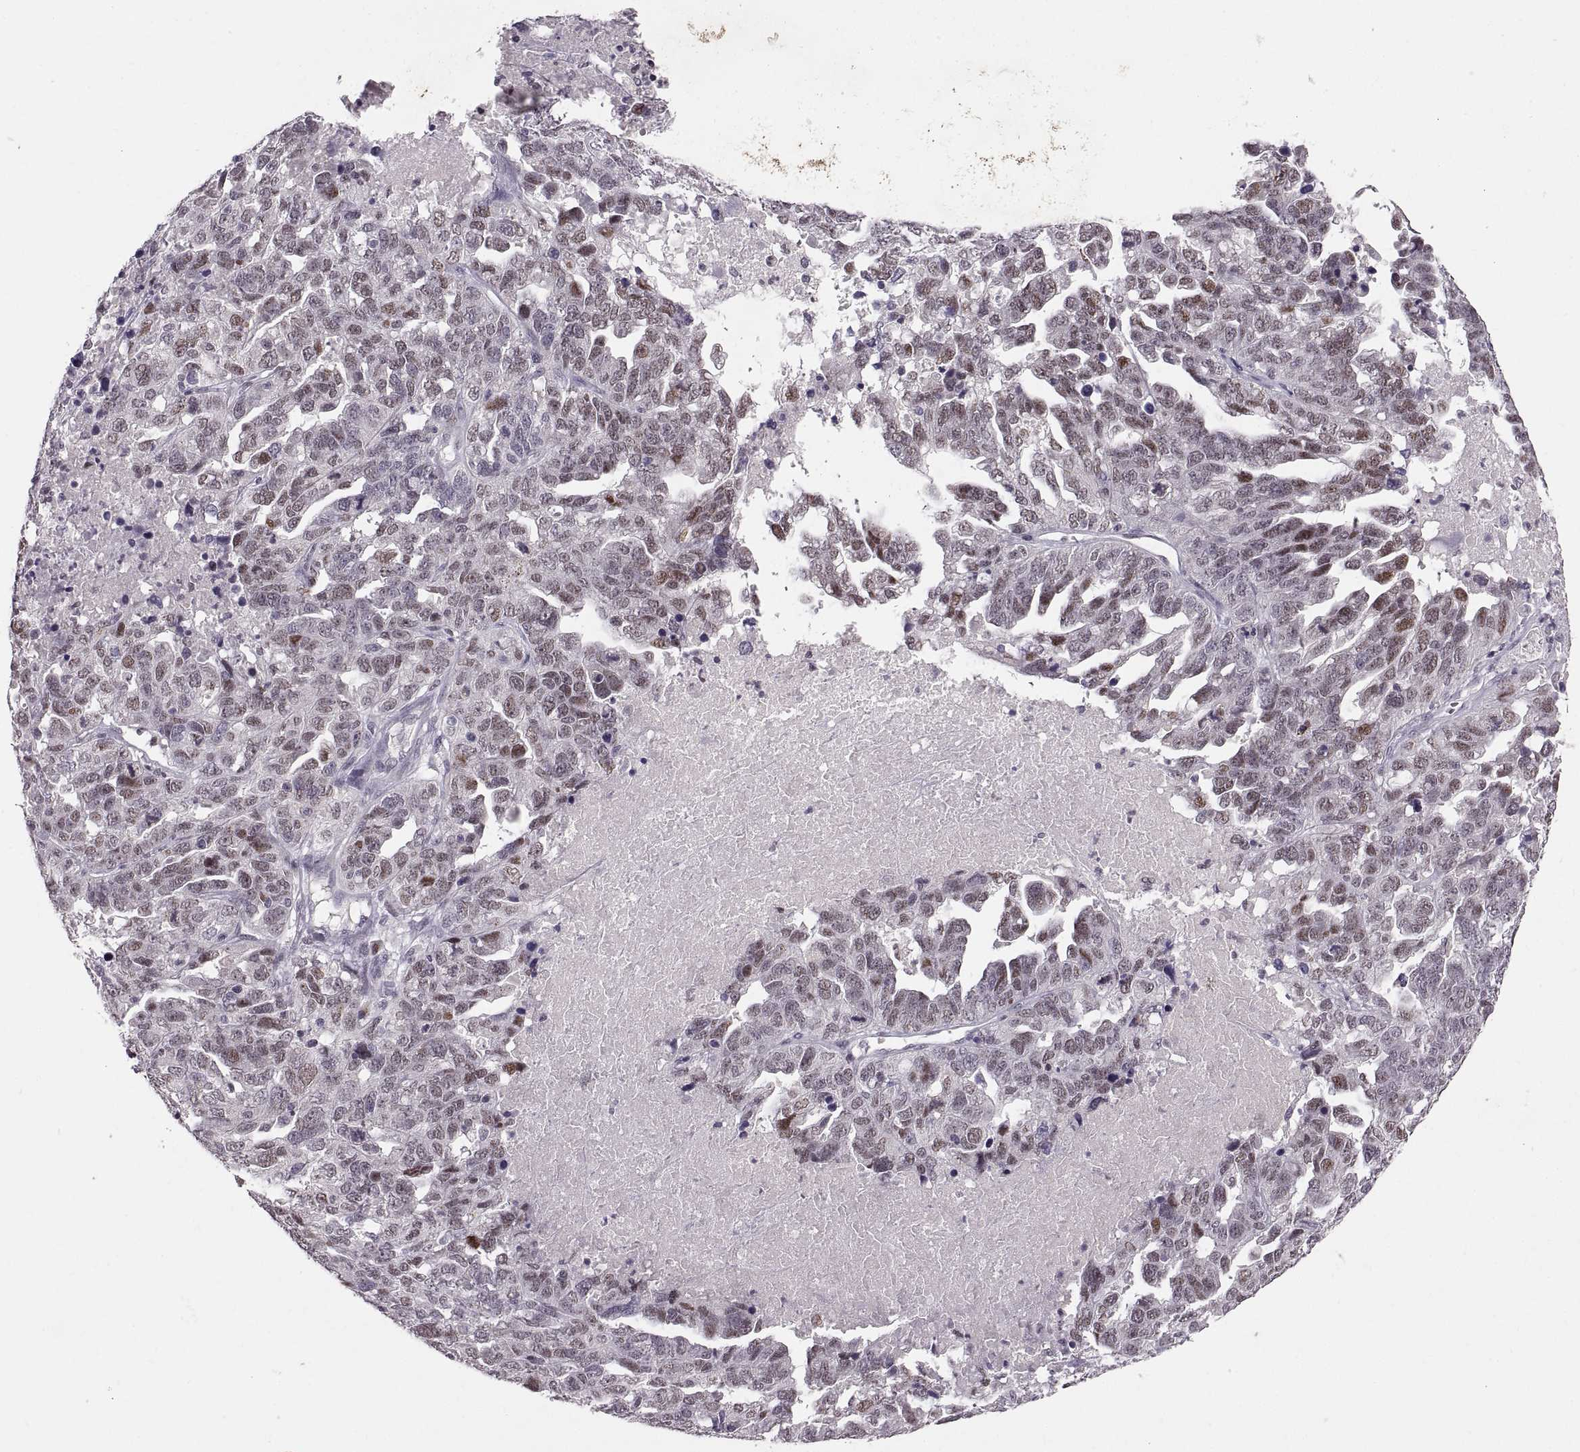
{"staining": {"intensity": "moderate", "quantity": "25%-75%", "location": "nuclear"}, "tissue": "ovarian cancer", "cell_type": "Tumor cells", "image_type": "cancer", "snomed": [{"axis": "morphology", "description": "Cystadenocarcinoma, serous, NOS"}, {"axis": "topography", "description": "Ovary"}], "caption": "Human serous cystadenocarcinoma (ovarian) stained with a protein marker displays moderate staining in tumor cells.", "gene": "SNAI1", "patient": {"sex": "female", "age": 71}}